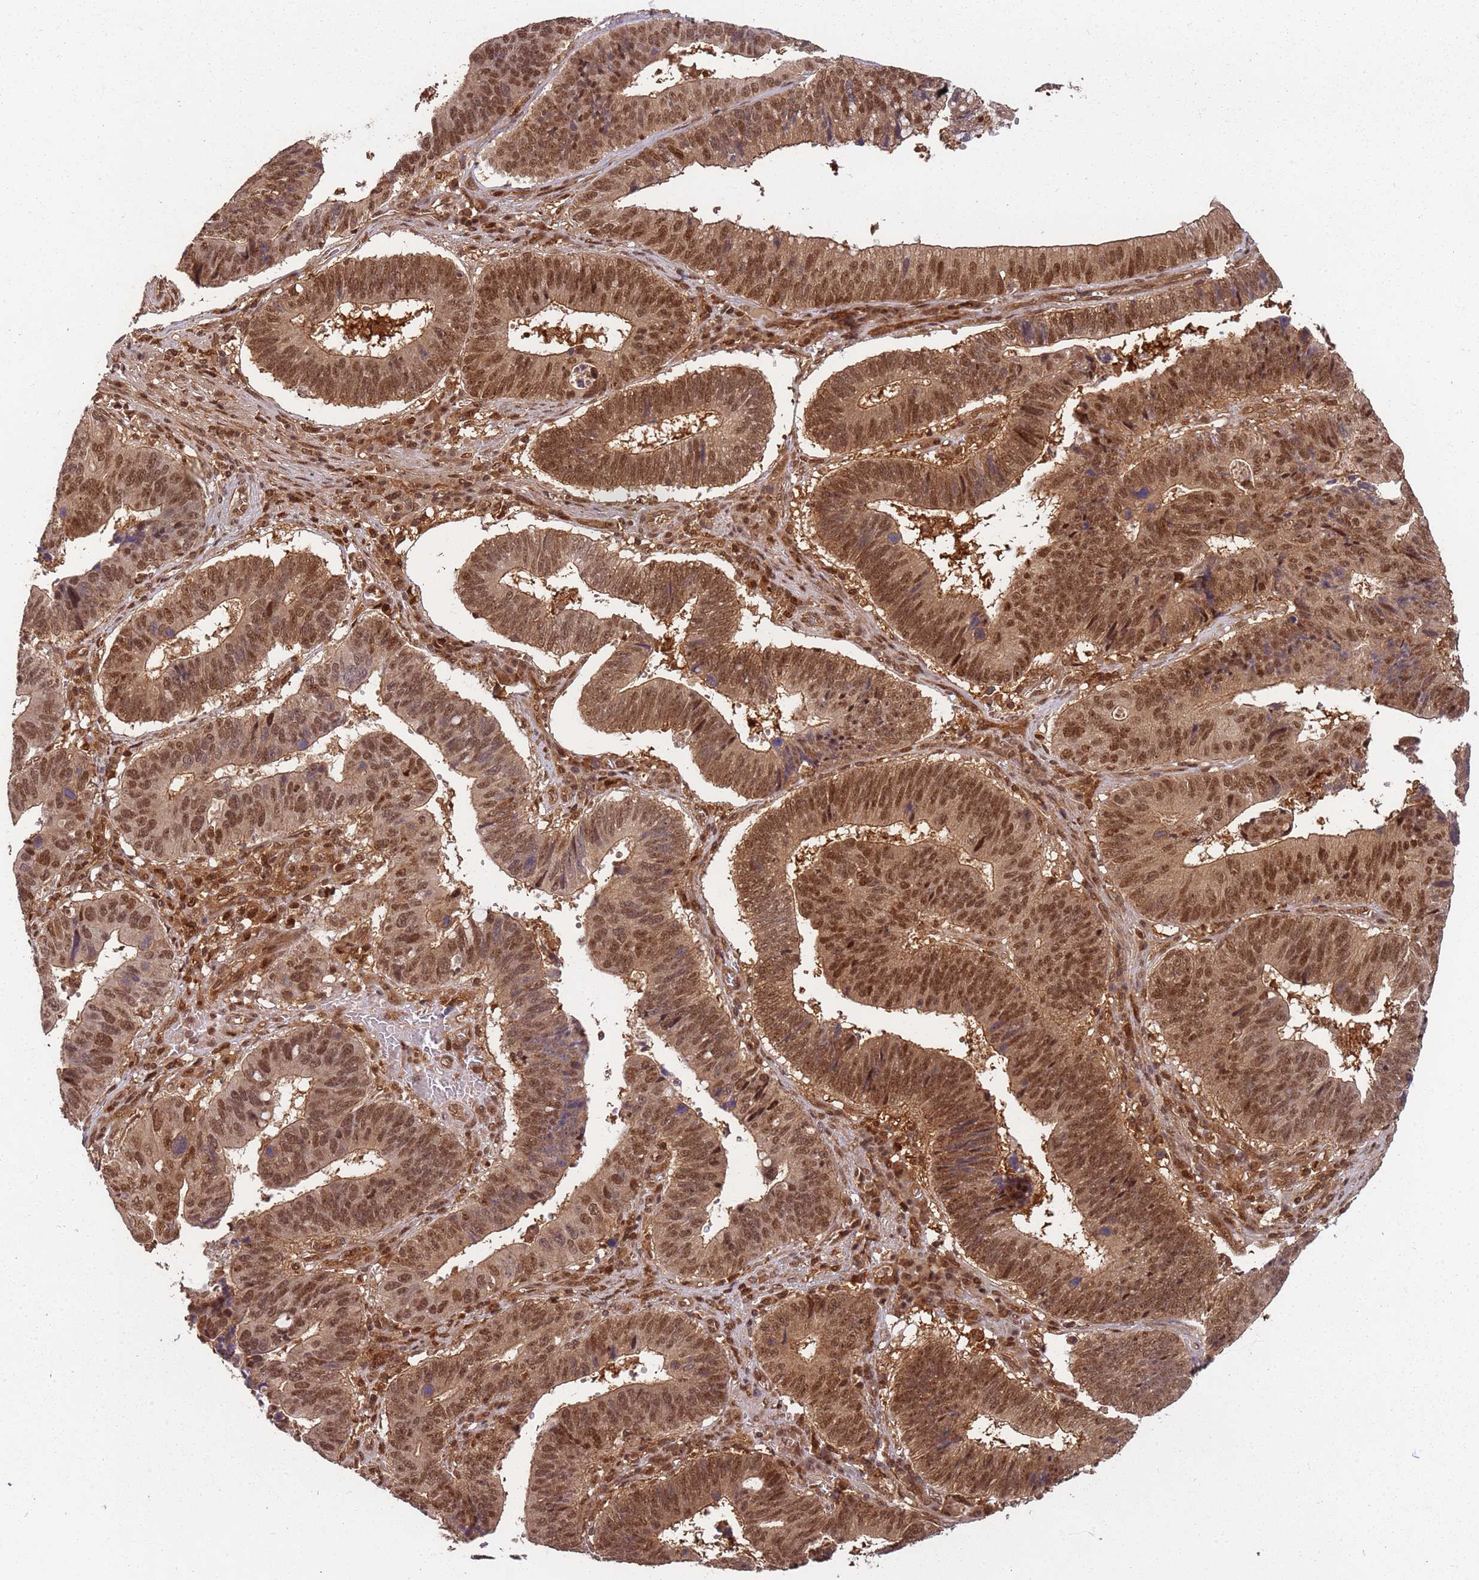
{"staining": {"intensity": "strong", "quantity": ">75%", "location": "cytoplasmic/membranous,nuclear"}, "tissue": "stomach cancer", "cell_type": "Tumor cells", "image_type": "cancer", "snomed": [{"axis": "morphology", "description": "Adenocarcinoma, NOS"}, {"axis": "topography", "description": "Stomach"}], "caption": "About >75% of tumor cells in stomach cancer (adenocarcinoma) reveal strong cytoplasmic/membranous and nuclear protein expression as visualized by brown immunohistochemical staining.", "gene": "PGLS", "patient": {"sex": "male", "age": 59}}